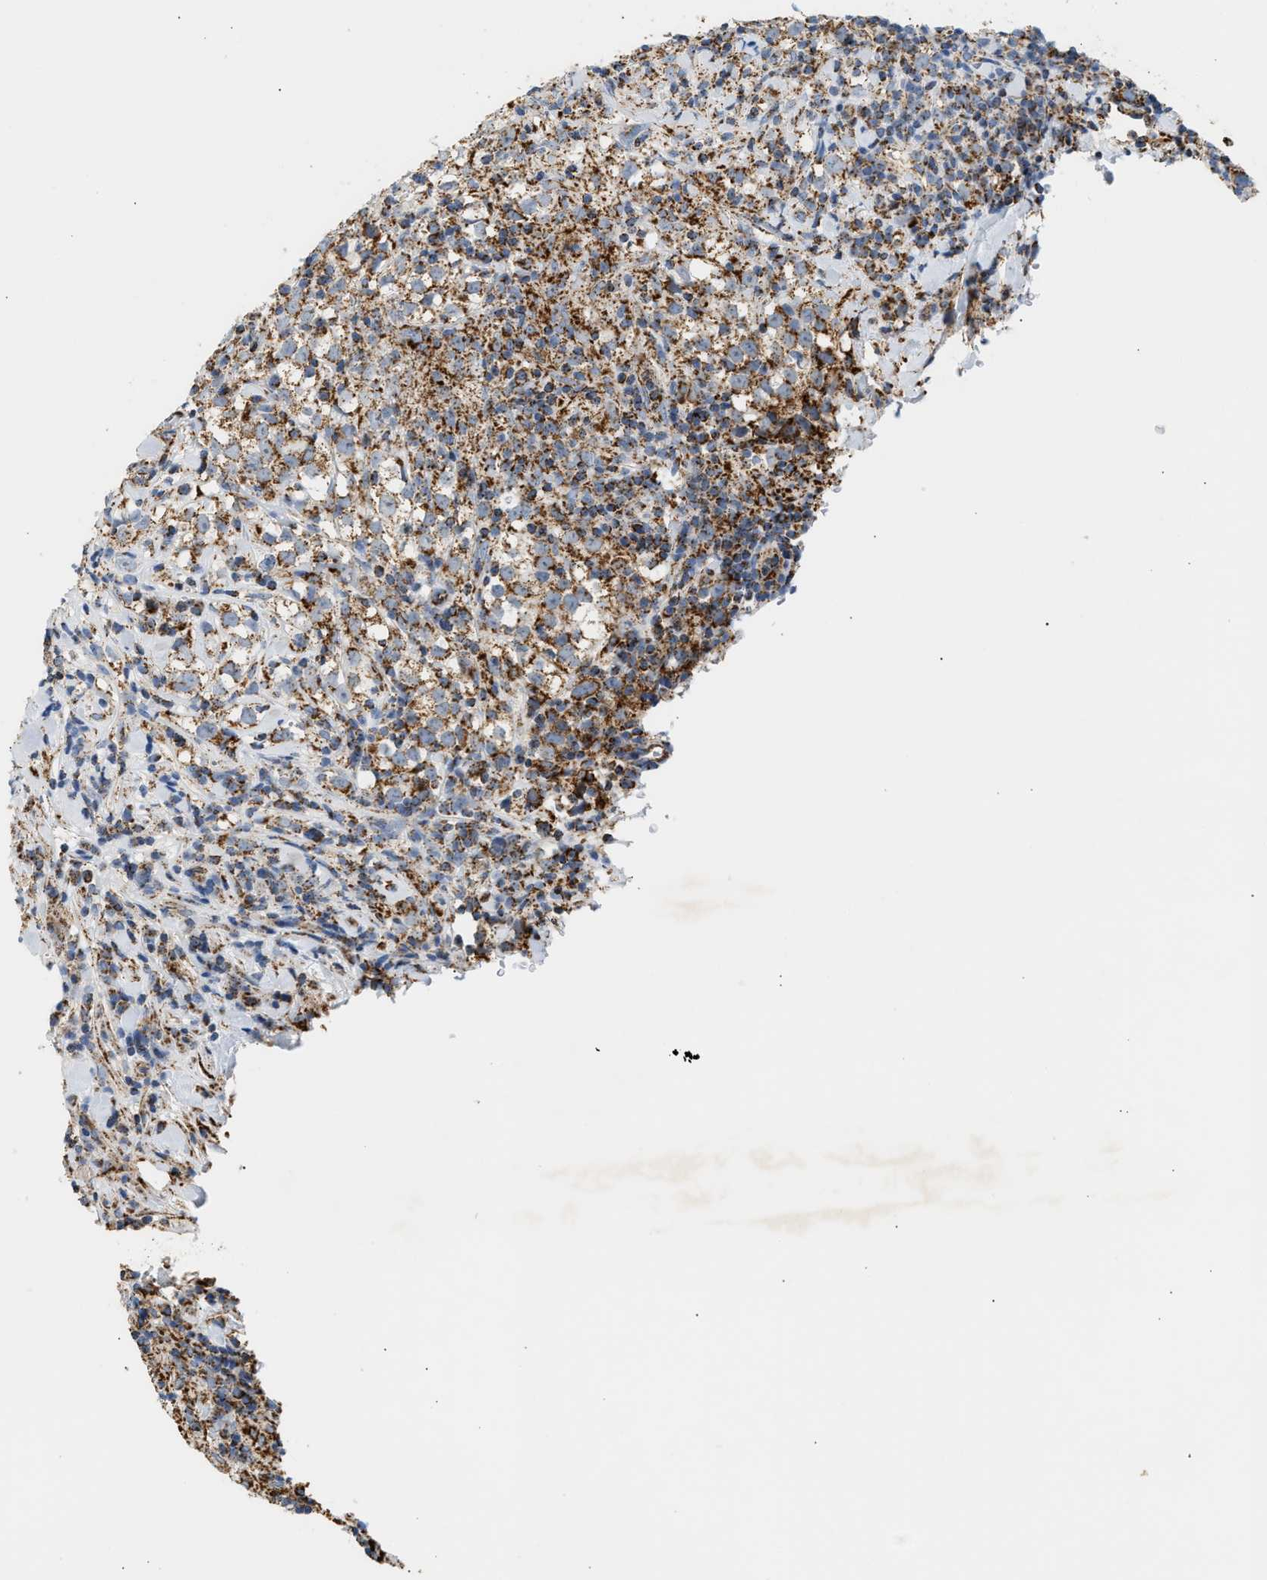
{"staining": {"intensity": "moderate", "quantity": ">75%", "location": "cytoplasmic/membranous"}, "tissue": "testis cancer", "cell_type": "Tumor cells", "image_type": "cancer", "snomed": [{"axis": "morphology", "description": "Seminoma, NOS"}, {"axis": "morphology", "description": "Carcinoma, Embryonal, NOS"}, {"axis": "topography", "description": "Testis"}], "caption": "Testis cancer (seminoma) stained for a protein displays moderate cytoplasmic/membranous positivity in tumor cells. The staining is performed using DAB brown chromogen to label protein expression. The nuclei are counter-stained blue using hematoxylin.", "gene": "OGDH", "patient": {"sex": "male", "age": 36}}